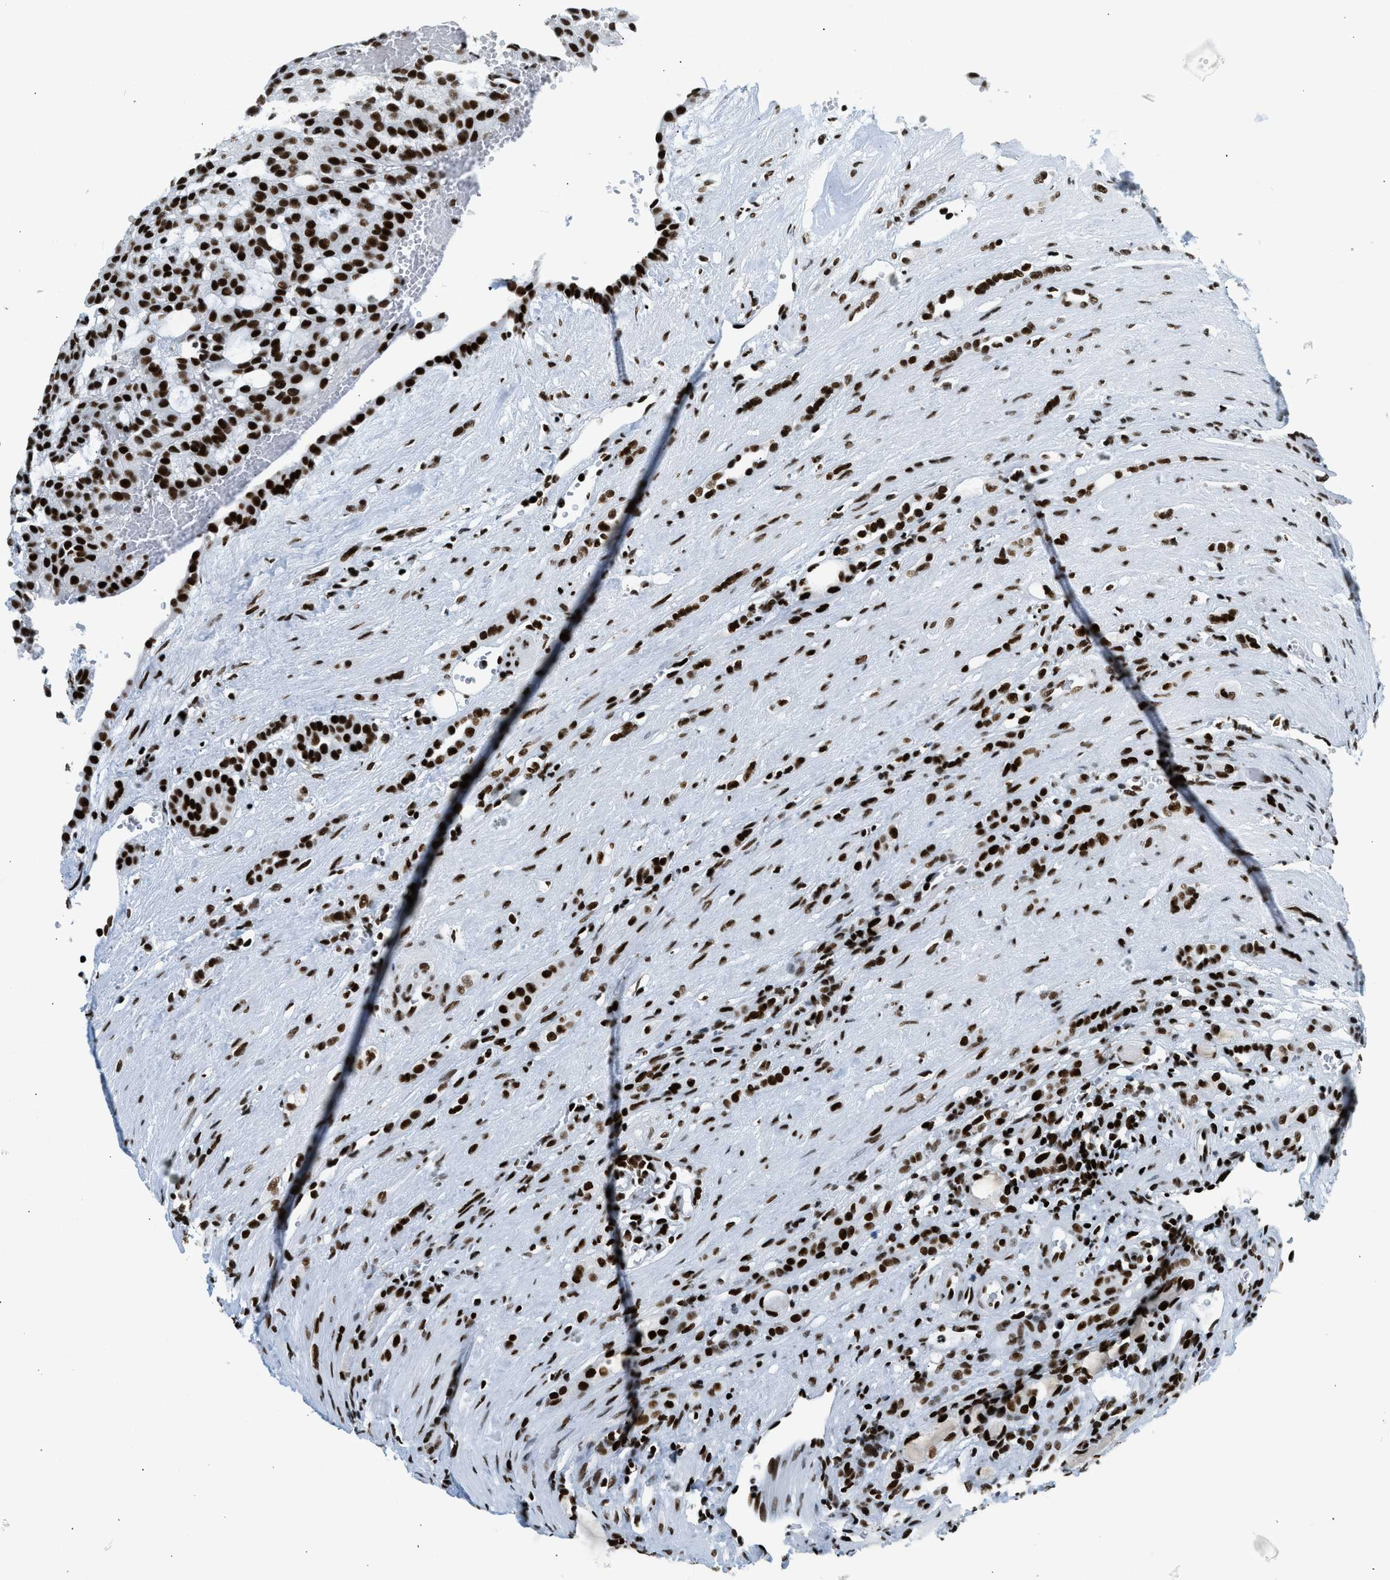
{"staining": {"intensity": "strong", "quantity": ">75%", "location": "nuclear"}, "tissue": "renal cancer", "cell_type": "Tumor cells", "image_type": "cancer", "snomed": [{"axis": "morphology", "description": "Adenocarcinoma, NOS"}, {"axis": "topography", "description": "Kidney"}], "caption": "DAB immunohistochemical staining of renal adenocarcinoma reveals strong nuclear protein positivity in about >75% of tumor cells.", "gene": "PIF1", "patient": {"sex": "male", "age": 63}}